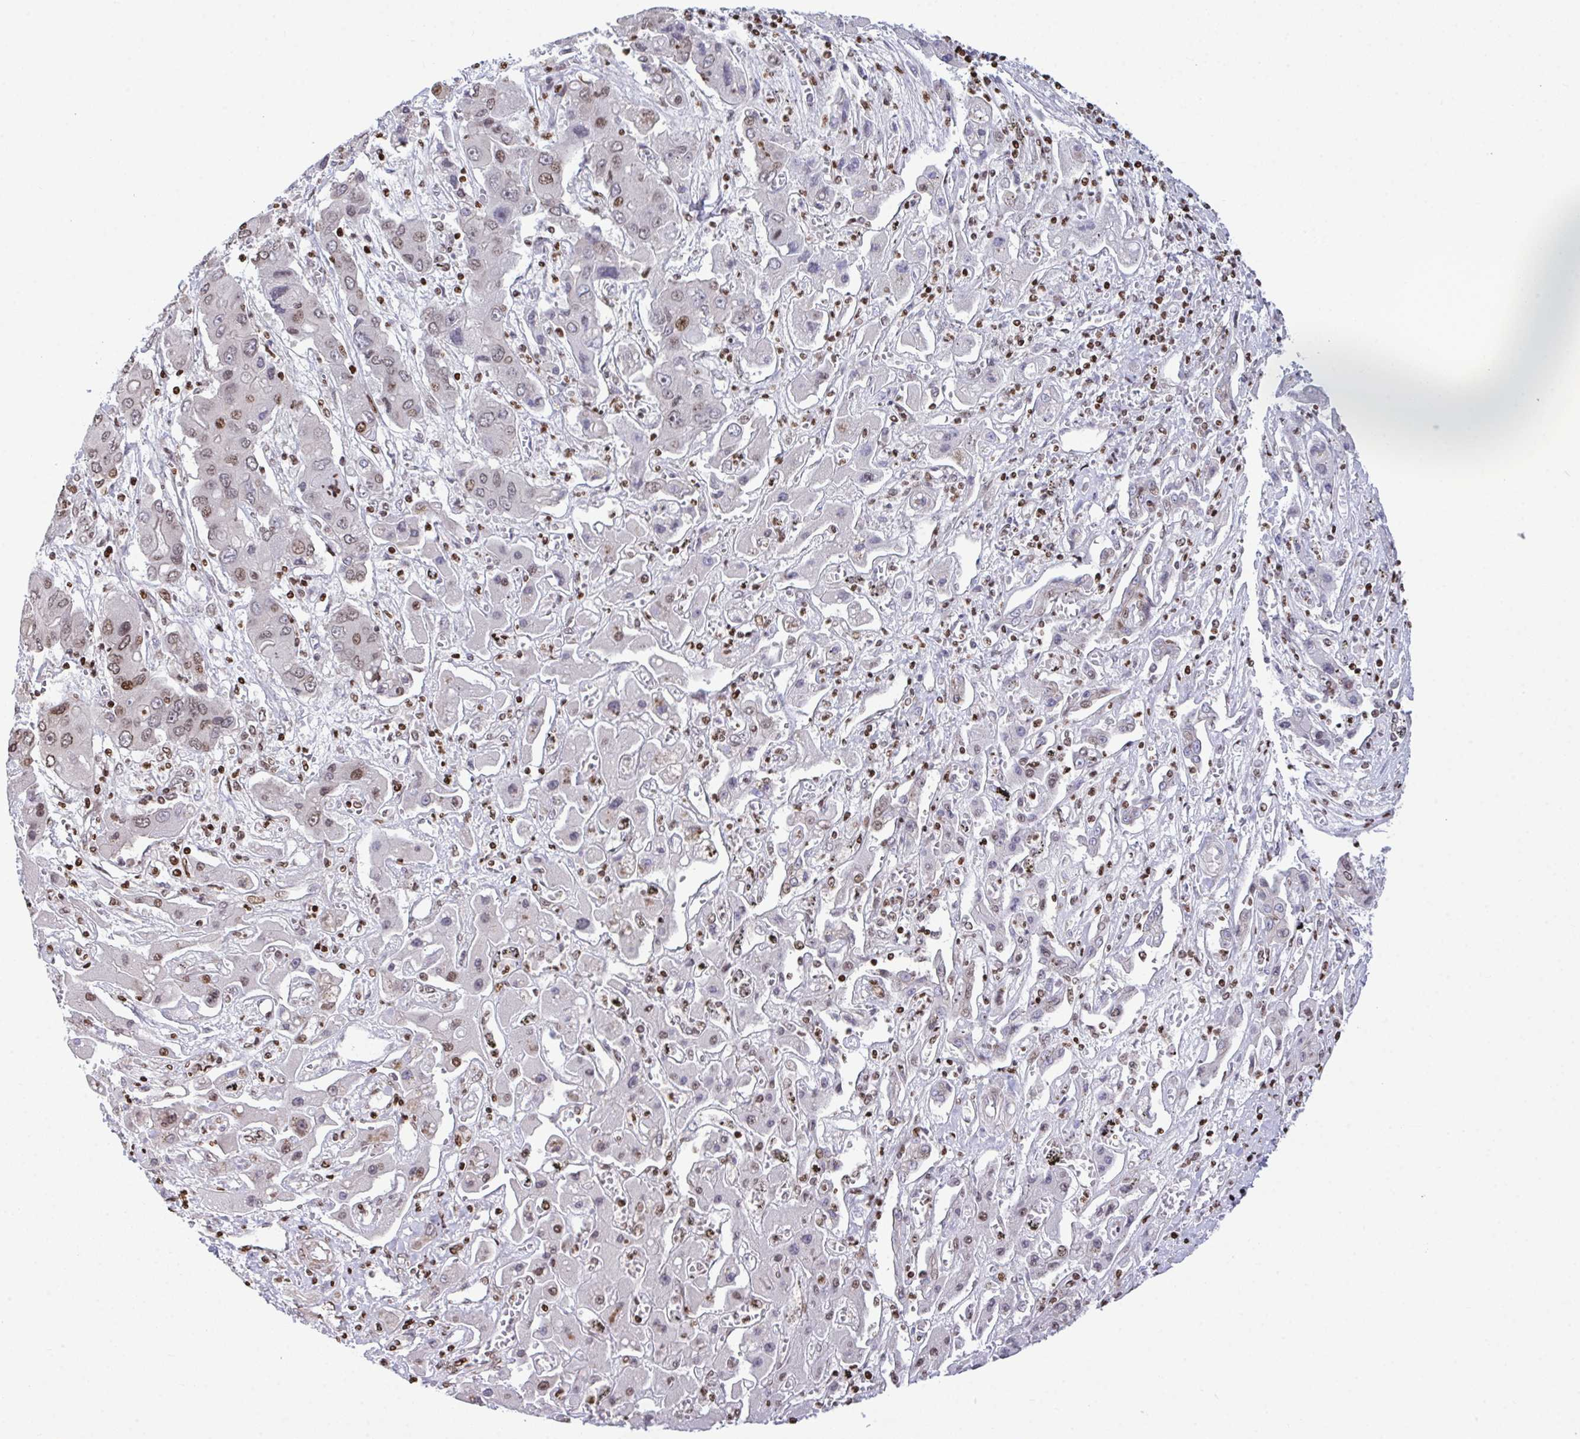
{"staining": {"intensity": "moderate", "quantity": "25%-75%", "location": "nuclear"}, "tissue": "liver cancer", "cell_type": "Tumor cells", "image_type": "cancer", "snomed": [{"axis": "morphology", "description": "Cholangiocarcinoma"}, {"axis": "topography", "description": "Liver"}], "caption": "This photomicrograph demonstrates immunohistochemistry staining of human liver cancer, with medium moderate nuclear staining in about 25%-75% of tumor cells.", "gene": "RAPGEF5", "patient": {"sex": "male", "age": 67}}